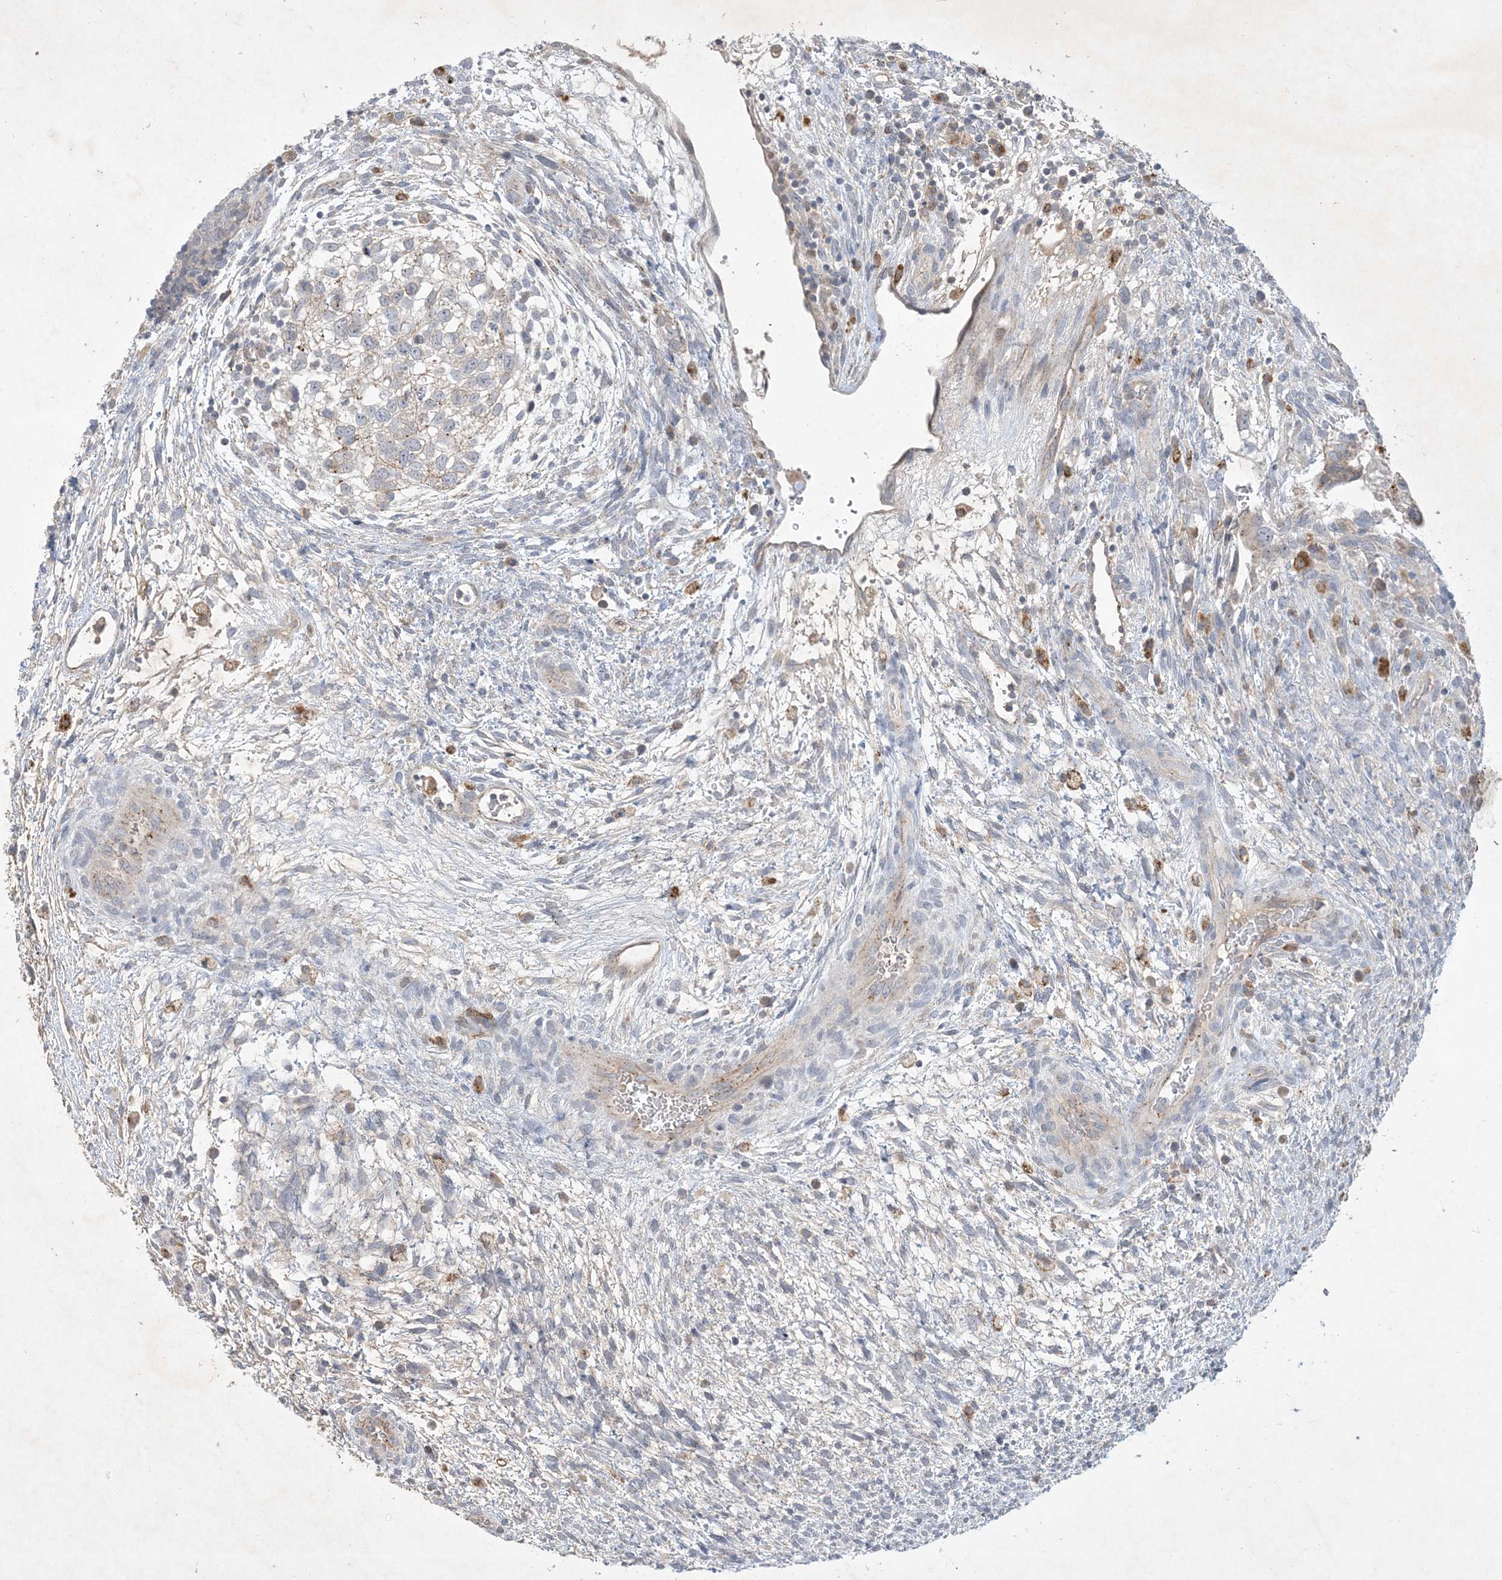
{"staining": {"intensity": "weak", "quantity": "<25%", "location": "cytoplasmic/membranous"}, "tissue": "testis cancer", "cell_type": "Tumor cells", "image_type": "cancer", "snomed": [{"axis": "morphology", "description": "Carcinoma, Embryonal, NOS"}, {"axis": "topography", "description": "Testis"}], "caption": "IHC of human testis cancer demonstrates no staining in tumor cells.", "gene": "MRPS18A", "patient": {"sex": "male", "age": 37}}